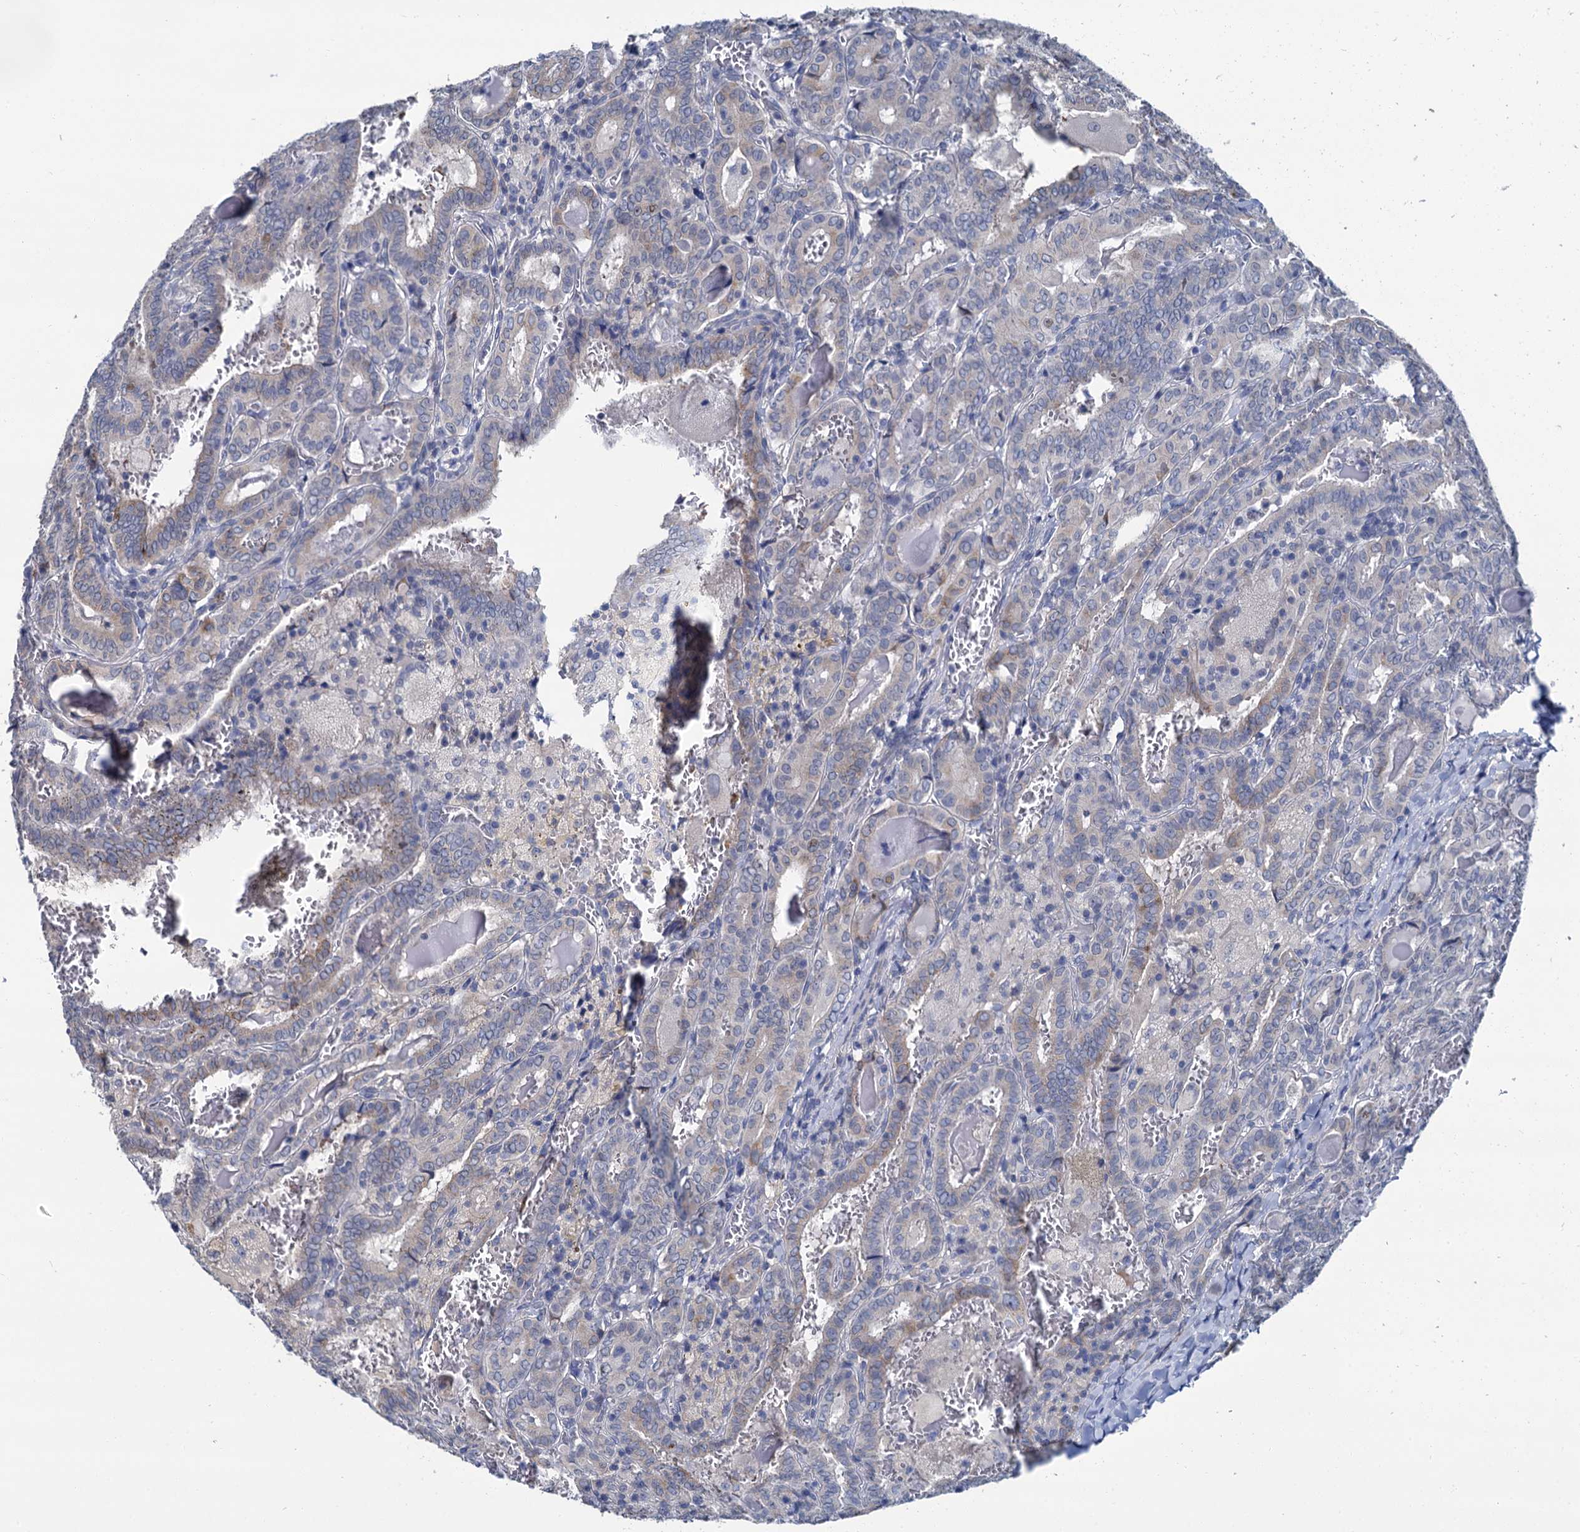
{"staining": {"intensity": "negative", "quantity": "none", "location": "none"}, "tissue": "thyroid cancer", "cell_type": "Tumor cells", "image_type": "cancer", "snomed": [{"axis": "morphology", "description": "Papillary adenocarcinoma, NOS"}, {"axis": "topography", "description": "Thyroid gland"}], "caption": "This photomicrograph is of thyroid papillary adenocarcinoma stained with IHC to label a protein in brown with the nuclei are counter-stained blue. There is no staining in tumor cells. (DAB IHC, high magnification).", "gene": "MIOX", "patient": {"sex": "female", "age": 72}}